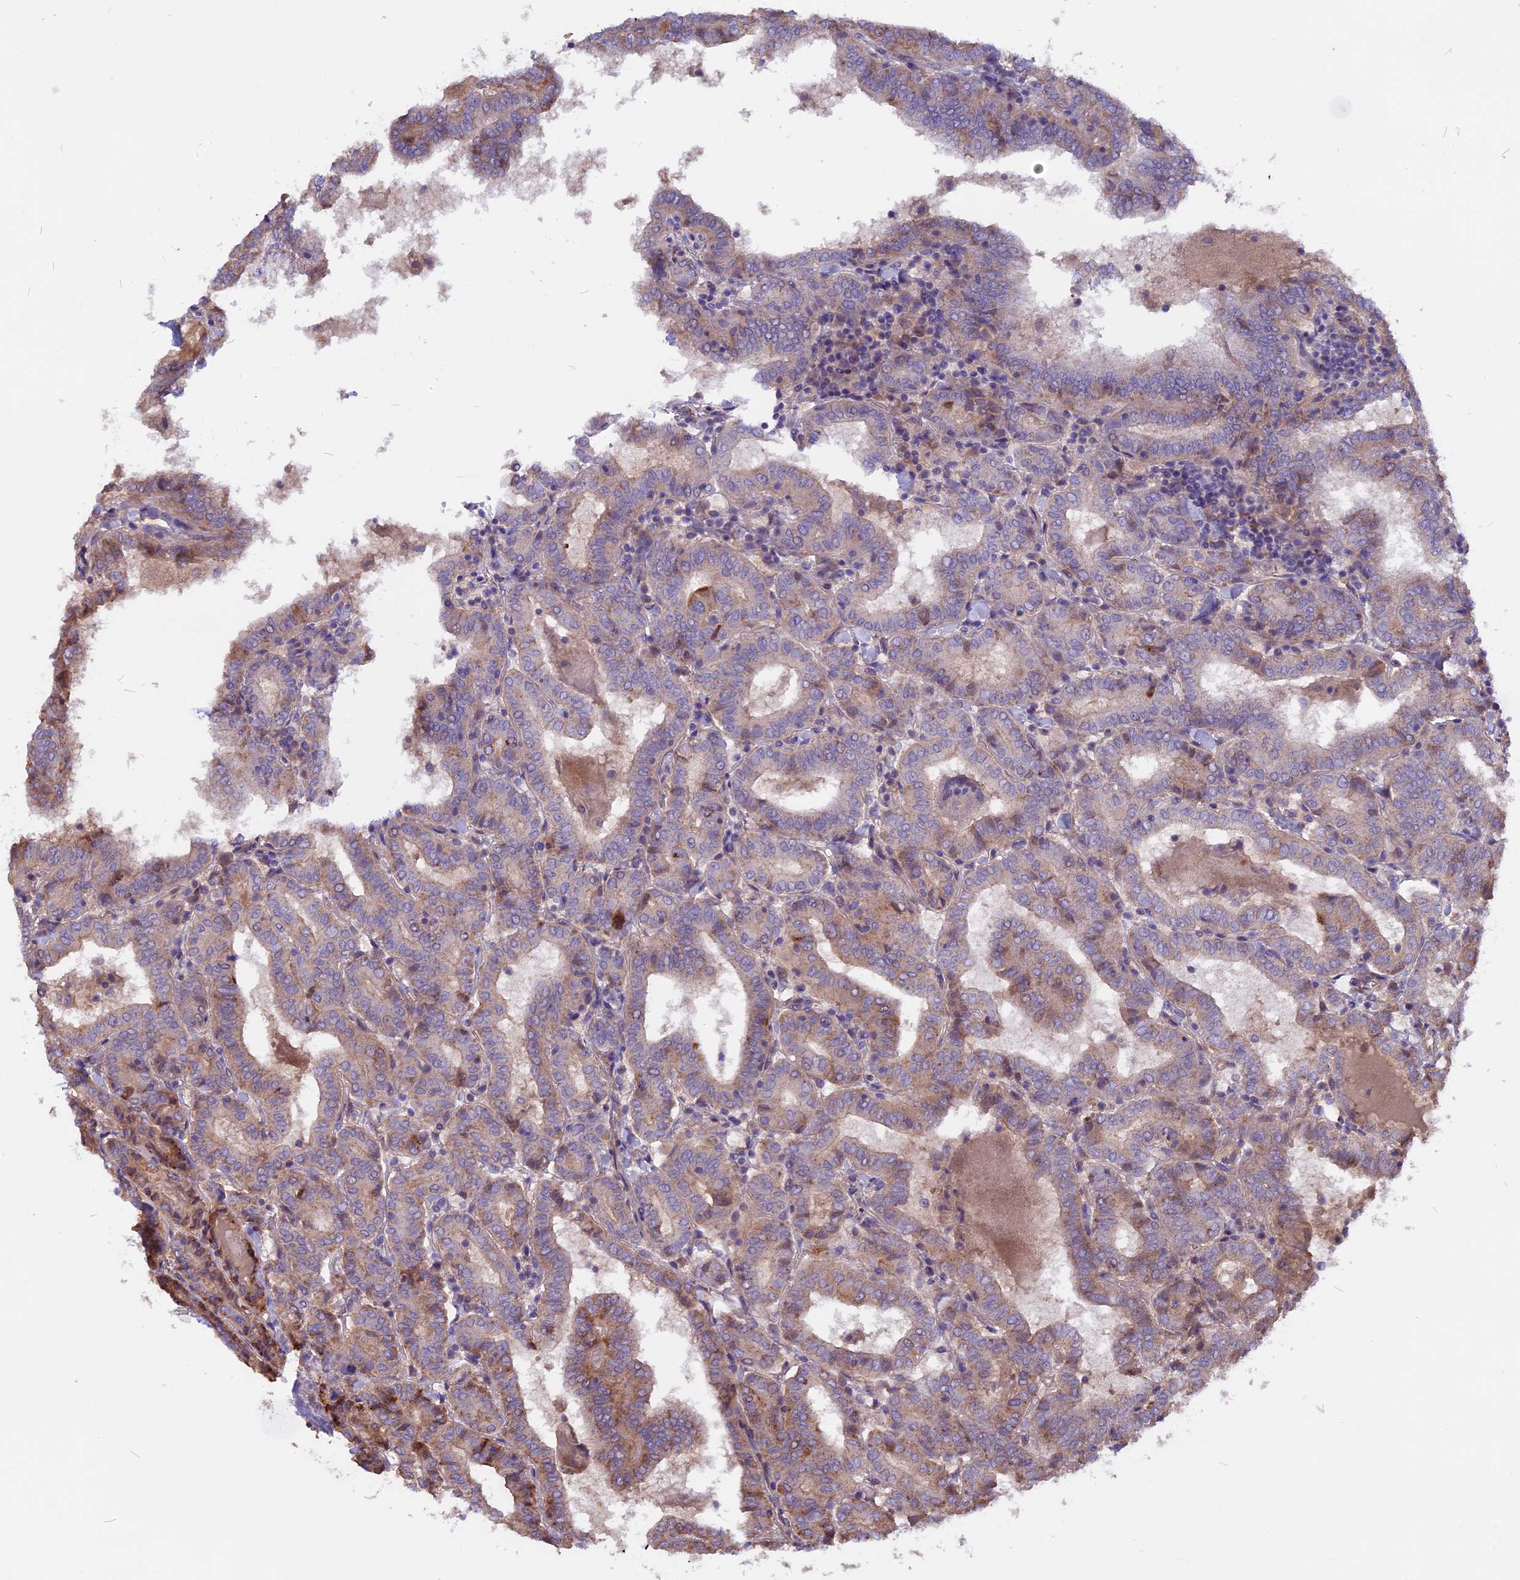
{"staining": {"intensity": "weak", "quantity": "25%-75%", "location": "cytoplasmic/membranous"}, "tissue": "thyroid cancer", "cell_type": "Tumor cells", "image_type": "cancer", "snomed": [{"axis": "morphology", "description": "Papillary adenocarcinoma, NOS"}, {"axis": "topography", "description": "Thyroid gland"}], "caption": "This histopathology image reveals immunohistochemistry (IHC) staining of thyroid cancer (papillary adenocarcinoma), with low weak cytoplasmic/membranous staining in about 25%-75% of tumor cells.", "gene": "ANO3", "patient": {"sex": "female", "age": 72}}